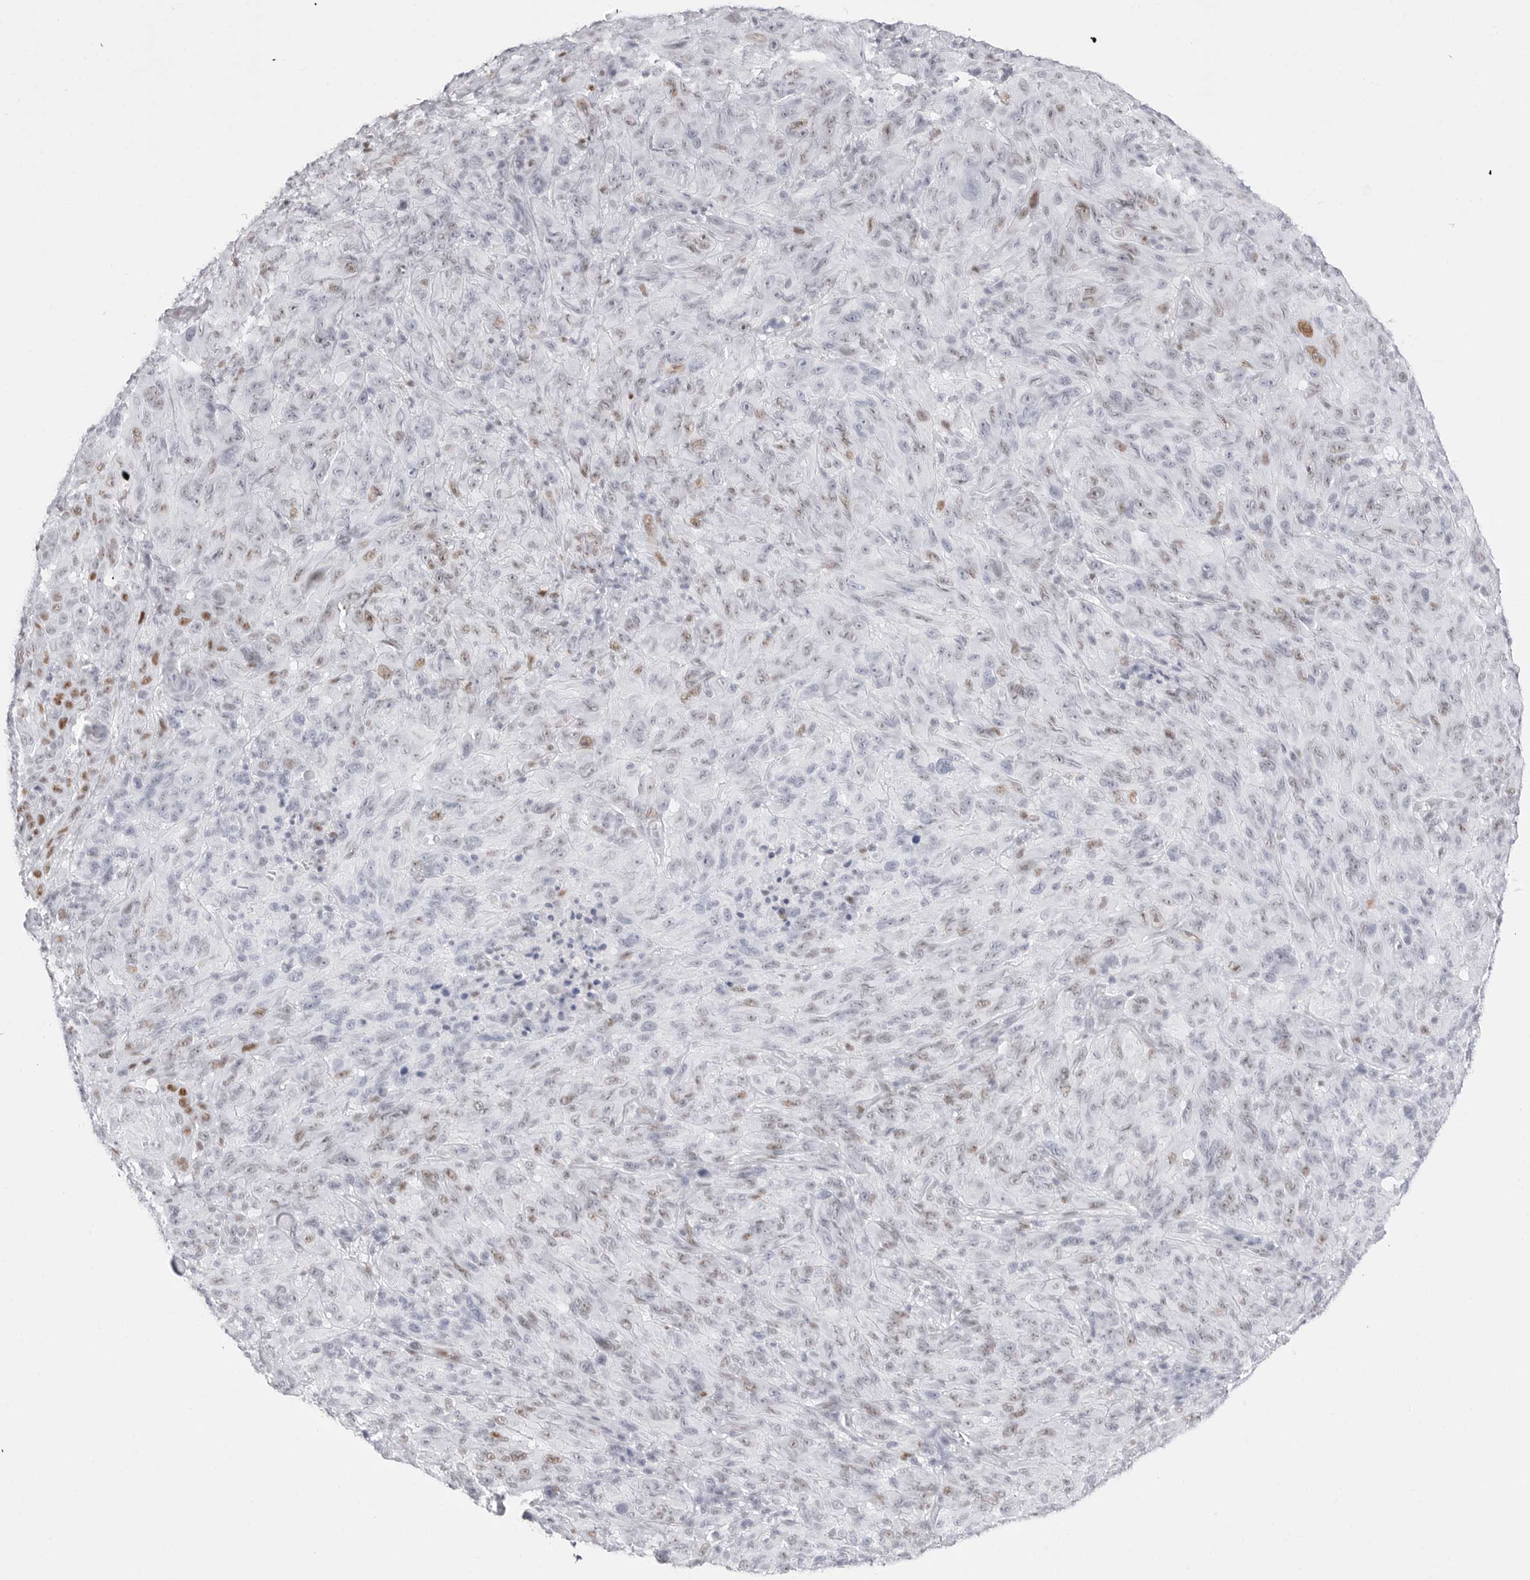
{"staining": {"intensity": "weak", "quantity": "25%-75%", "location": "nuclear"}, "tissue": "melanoma", "cell_type": "Tumor cells", "image_type": "cancer", "snomed": [{"axis": "morphology", "description": "Malignant melanoma, NOS"}, {"axis": "topography", "description": "Skin of head"}], "caption": "Protein staining displays weak nuclear expression in approximately 25%-75% of tumor cells in malignant melanoma.", "gene": "NASP", "patient": {"sex": "male", "age": 96}}